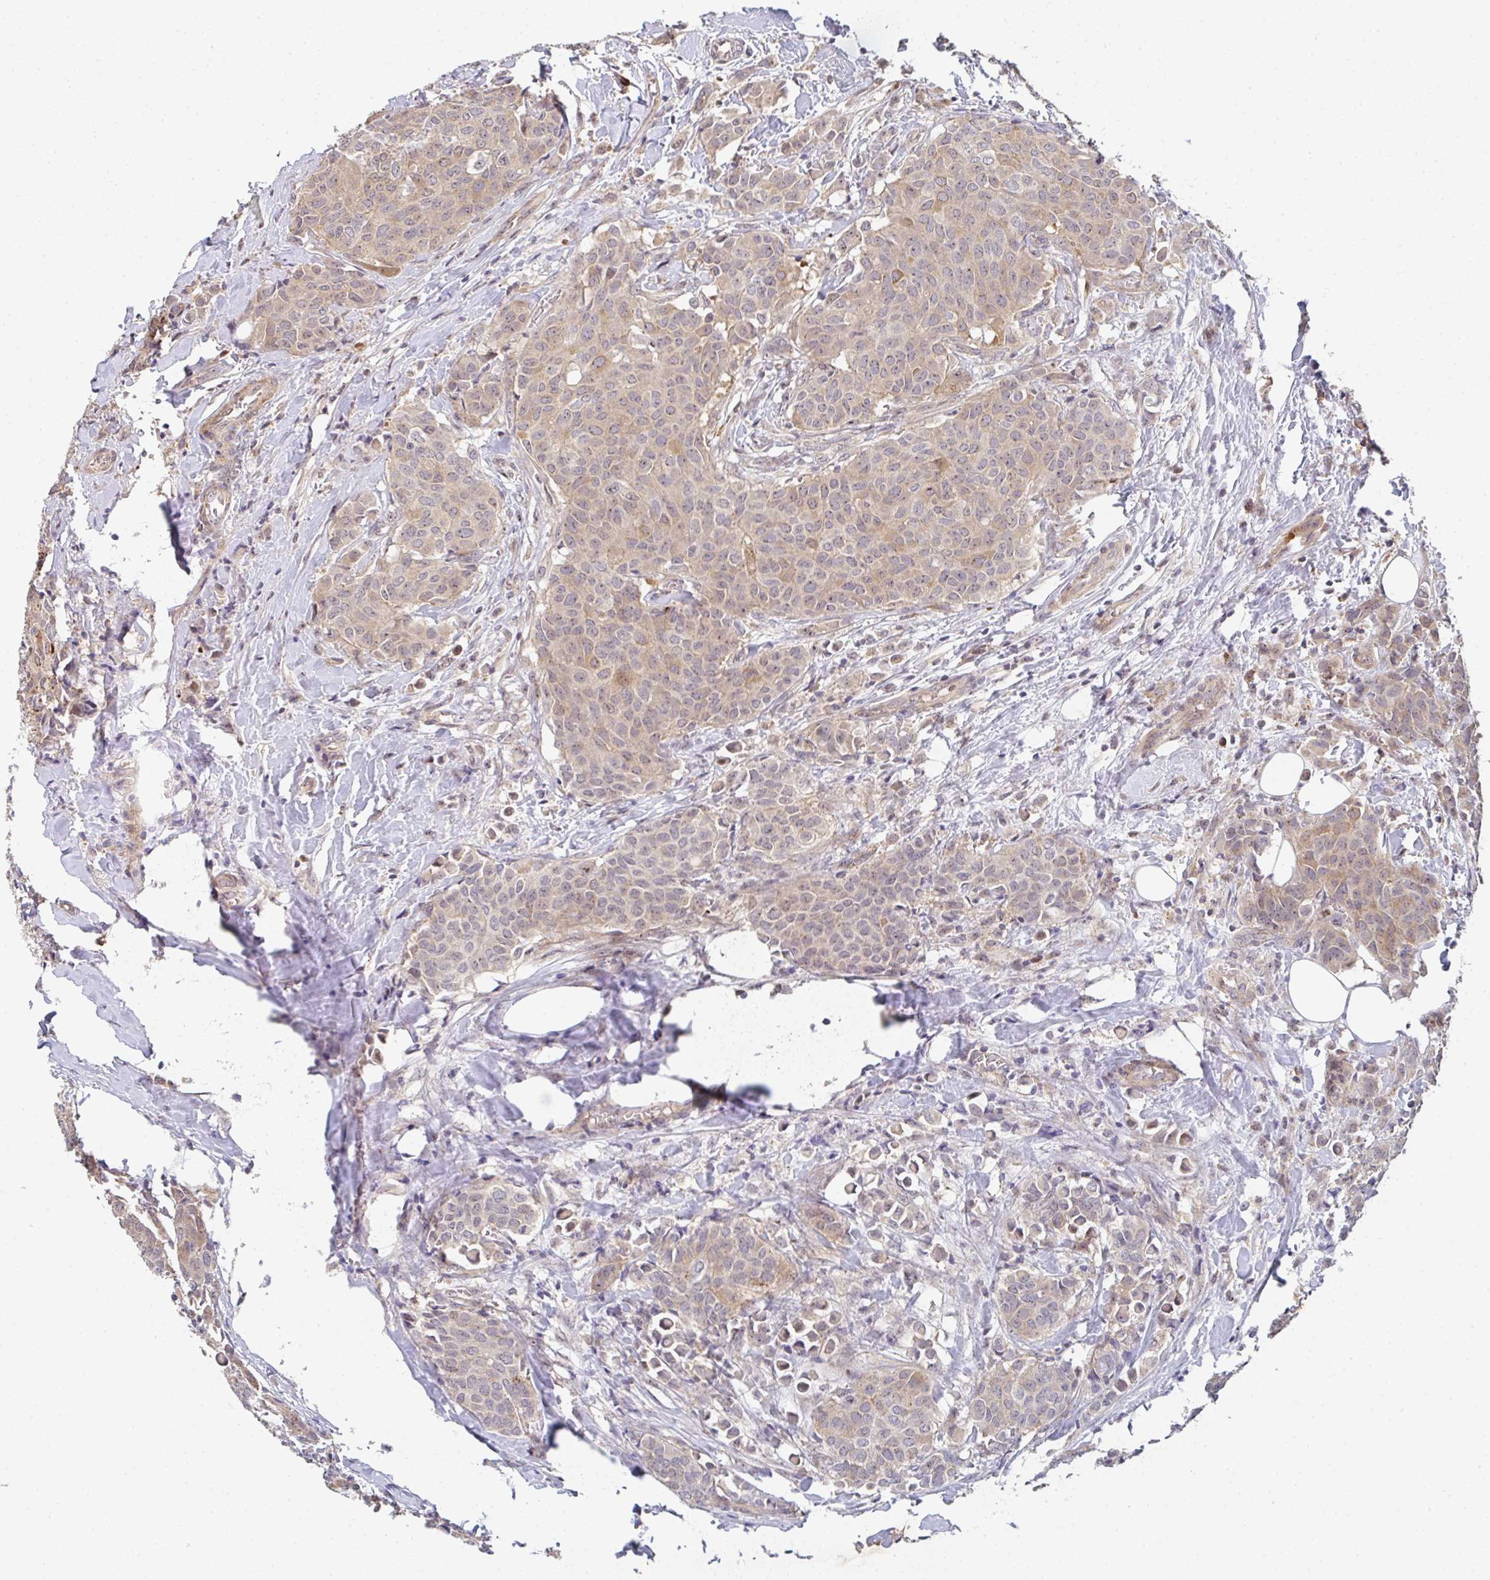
{"staining": {"intensity": "weak", "quantity": "25%-75%", "location": "cytoplasmic/membranous"}, "tissue": "breast cancer", "cell_type": "Tumor cells", "image_type": "cancer", "snomed": [{"axis": "morphology", "description": "Duct carcinoma"}, {"axis": "topography", "description": "Breast"}], "caption": "Breast cancer stained with IHC demonstrates weak cytoplasmic/membranous staining in approximately 25%-75% of tumor cells. (brown staining indicates protein expression, while blue staining denotes nuclei).", "gene": "SIMC1", "patient": {"sex": "female", "age": 47}}